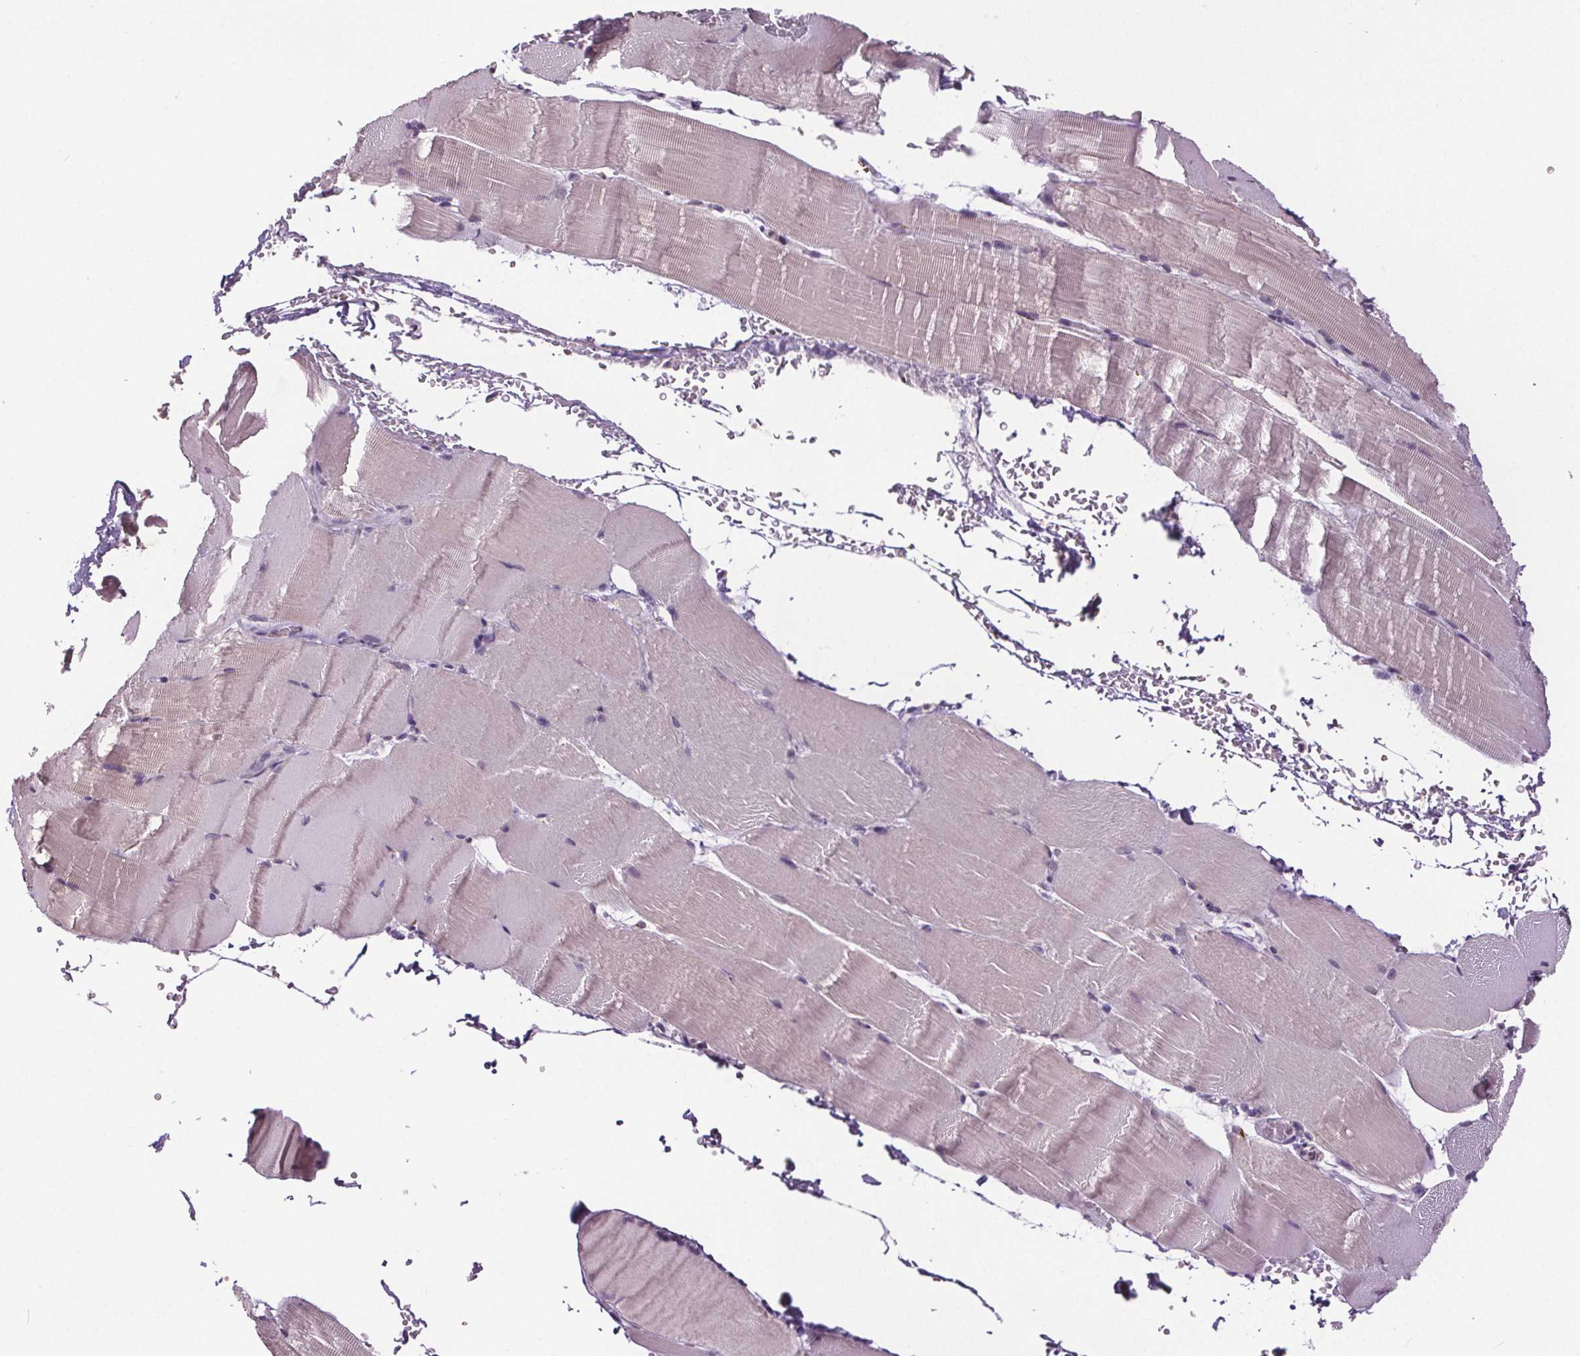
{"staining": {"intensity": "negative", "quantity": "none", "location": "none"}, "tissue": "skeletal muscle", "cell_type": "Myocytes", "image_type": "normal", "snomed": [{"axis": "morphology", "description": "Normal tissue, NOS"}, {"axis": "topography", "description": "Skeletal muscle"}], "caption": "Immunohistochemistry of unremarkable skeletal muscle shows no staining in myocytes.", "gene": "CENPF", "patient": {"sex": "female", "age": 37}}